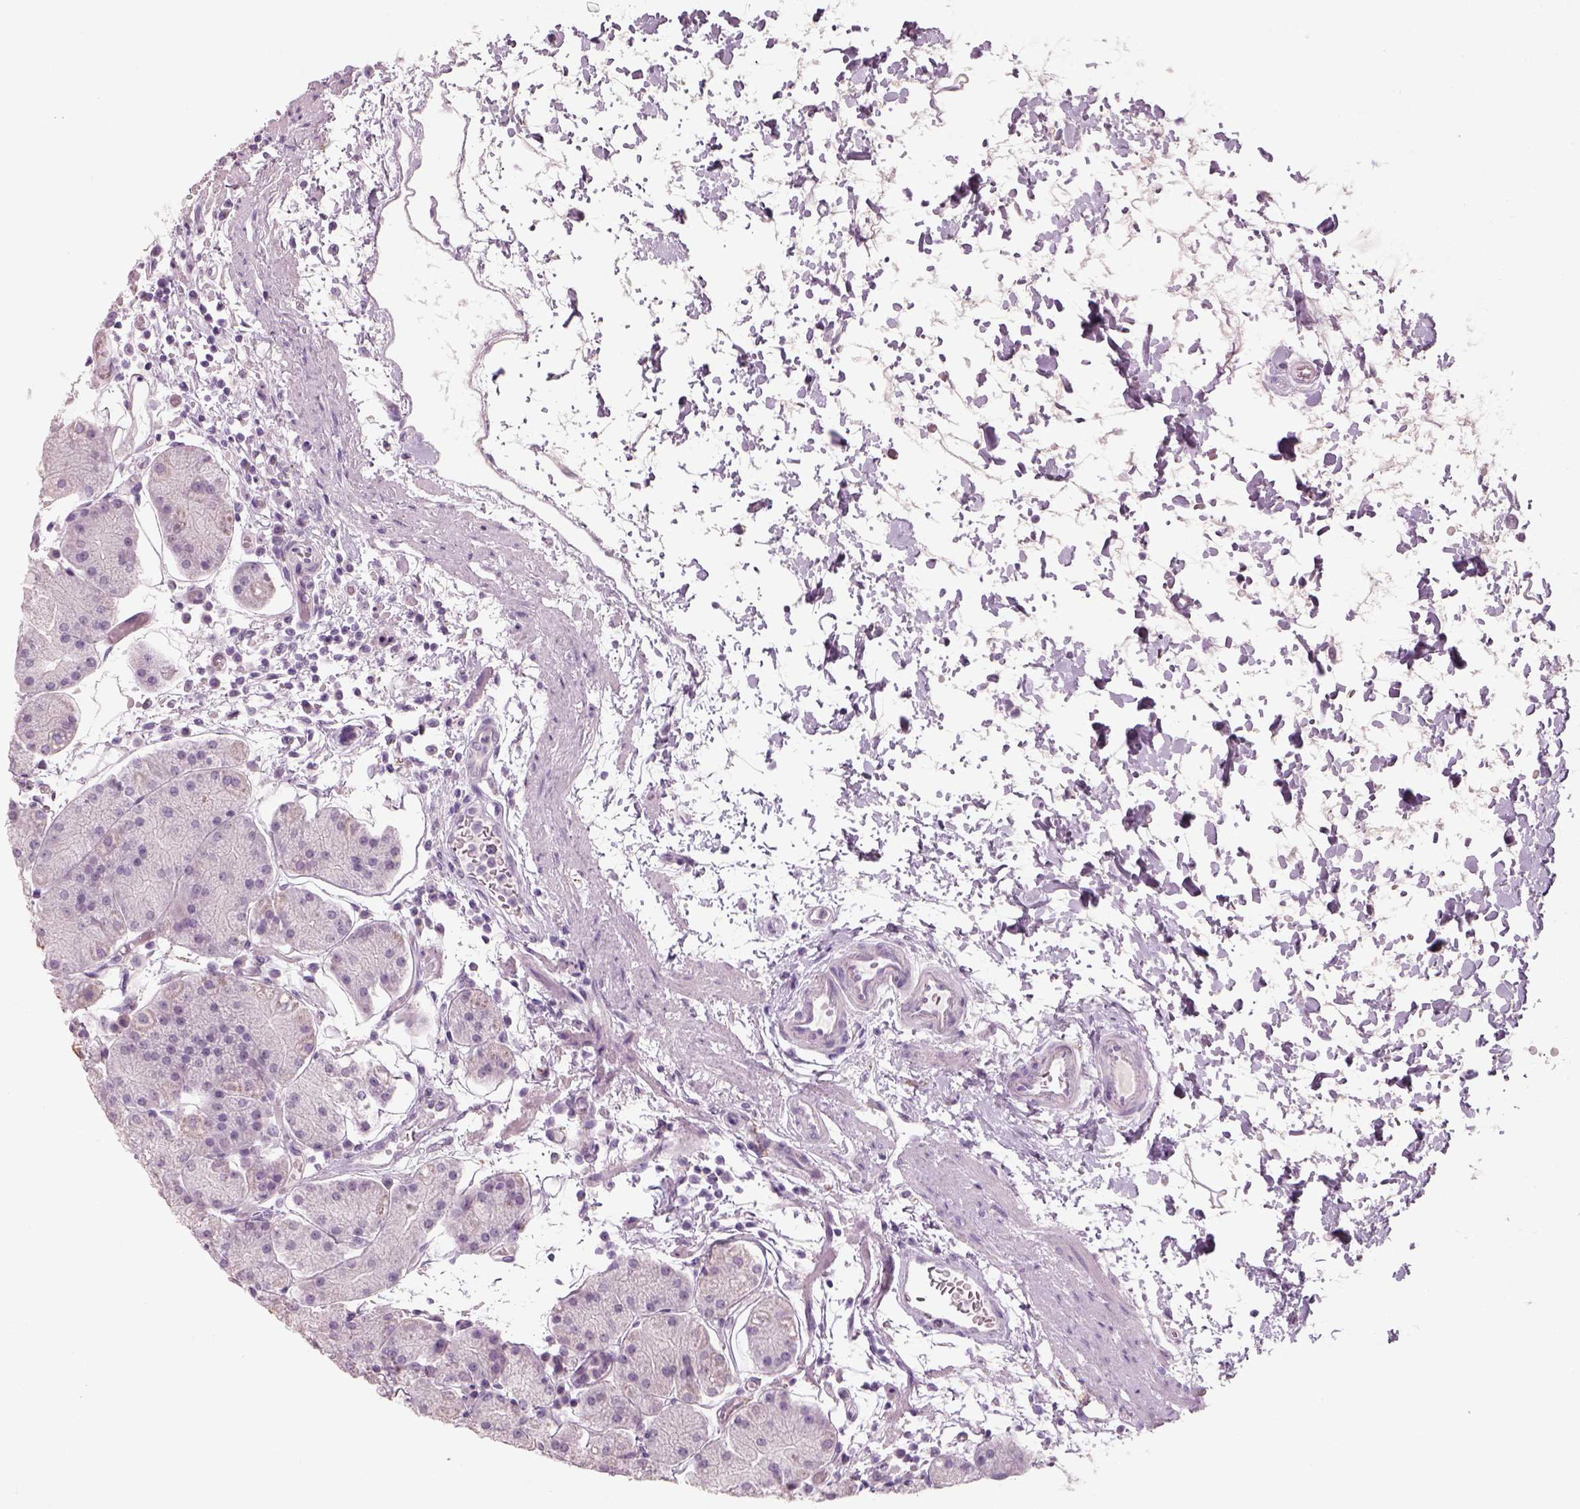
{"staining": {"intensity": "strong", "quantity": "25%-75%", "location": "cytoplasmic/membranous"}, "tissue": "stomach", "cell_type": "Glandular cells", "image_type": "normal", "snomed": [{"axis": "morphology", "description": "Normal tissue, NOS"}, {"axis": "topography", "description": "Stomach"}], "caption": "A high-resolution micrograph shows immunohistochemistry (IHC) staining of normal stomach, which reveals strong cytoplasmic/membranous expression in about 25%-75% of glandular cells.", "gene": "SLC6A2", "patient": {"sex": "male", "age": 54}}